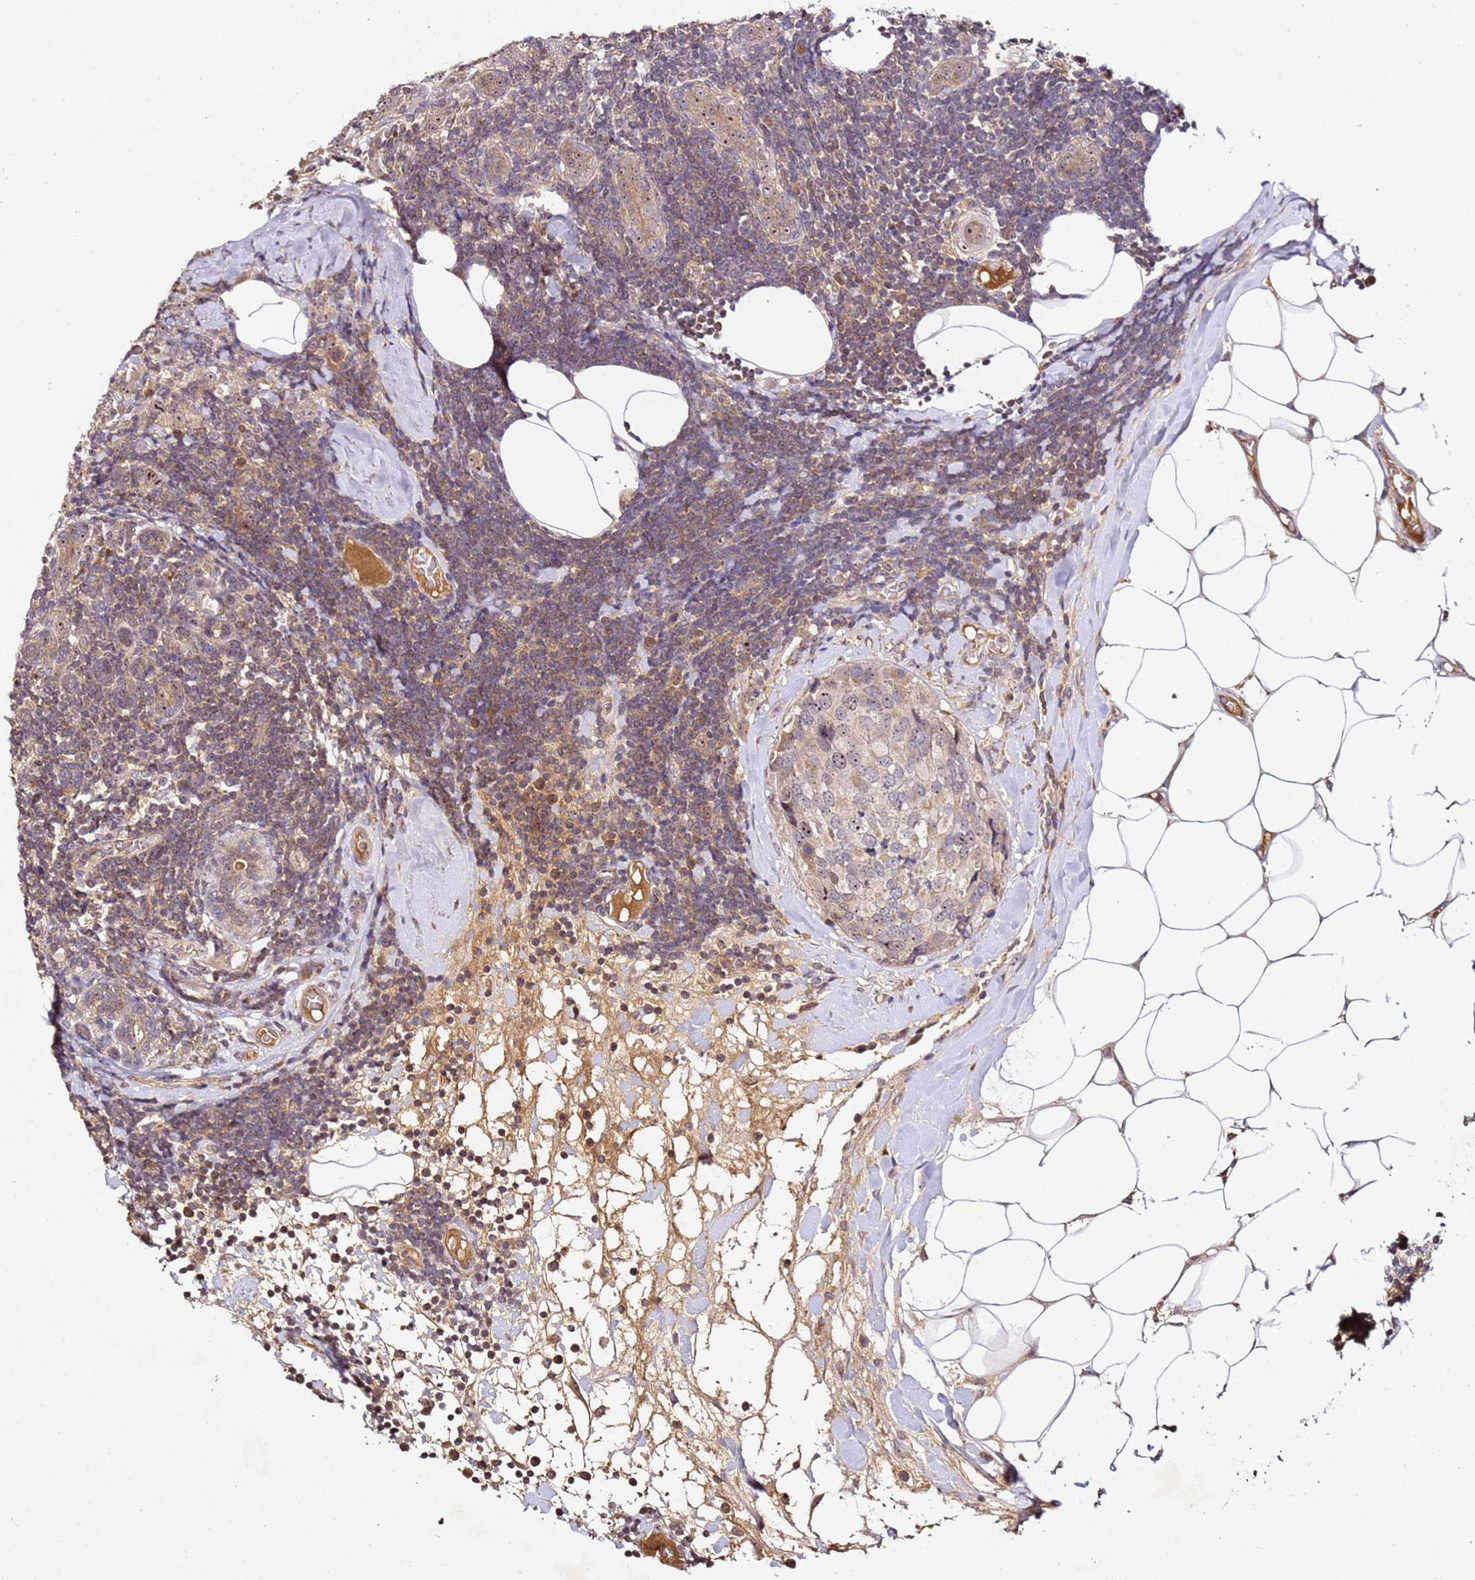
{"staining": {"intensity": "weak", "quantity": ">75%", "location": "cytoplasmic/membranous,nuclear"}, "tissue": "breast cancer", "cell_type": "Tumor cells", "image_type": "cancer", "snomed": [{"axis": "morphology", "description": "Lobular carcinoma"}, {"axis": "topography", "description": "Breast"}], "caption": "This is an image of IHC staining of breast lobular carcinoma, which shows weak expression in the cytoplasmic/membranous and nuclear of tumor cells.", "gene": "DDX27", "patient": {"sex": "female", "age": 59}}